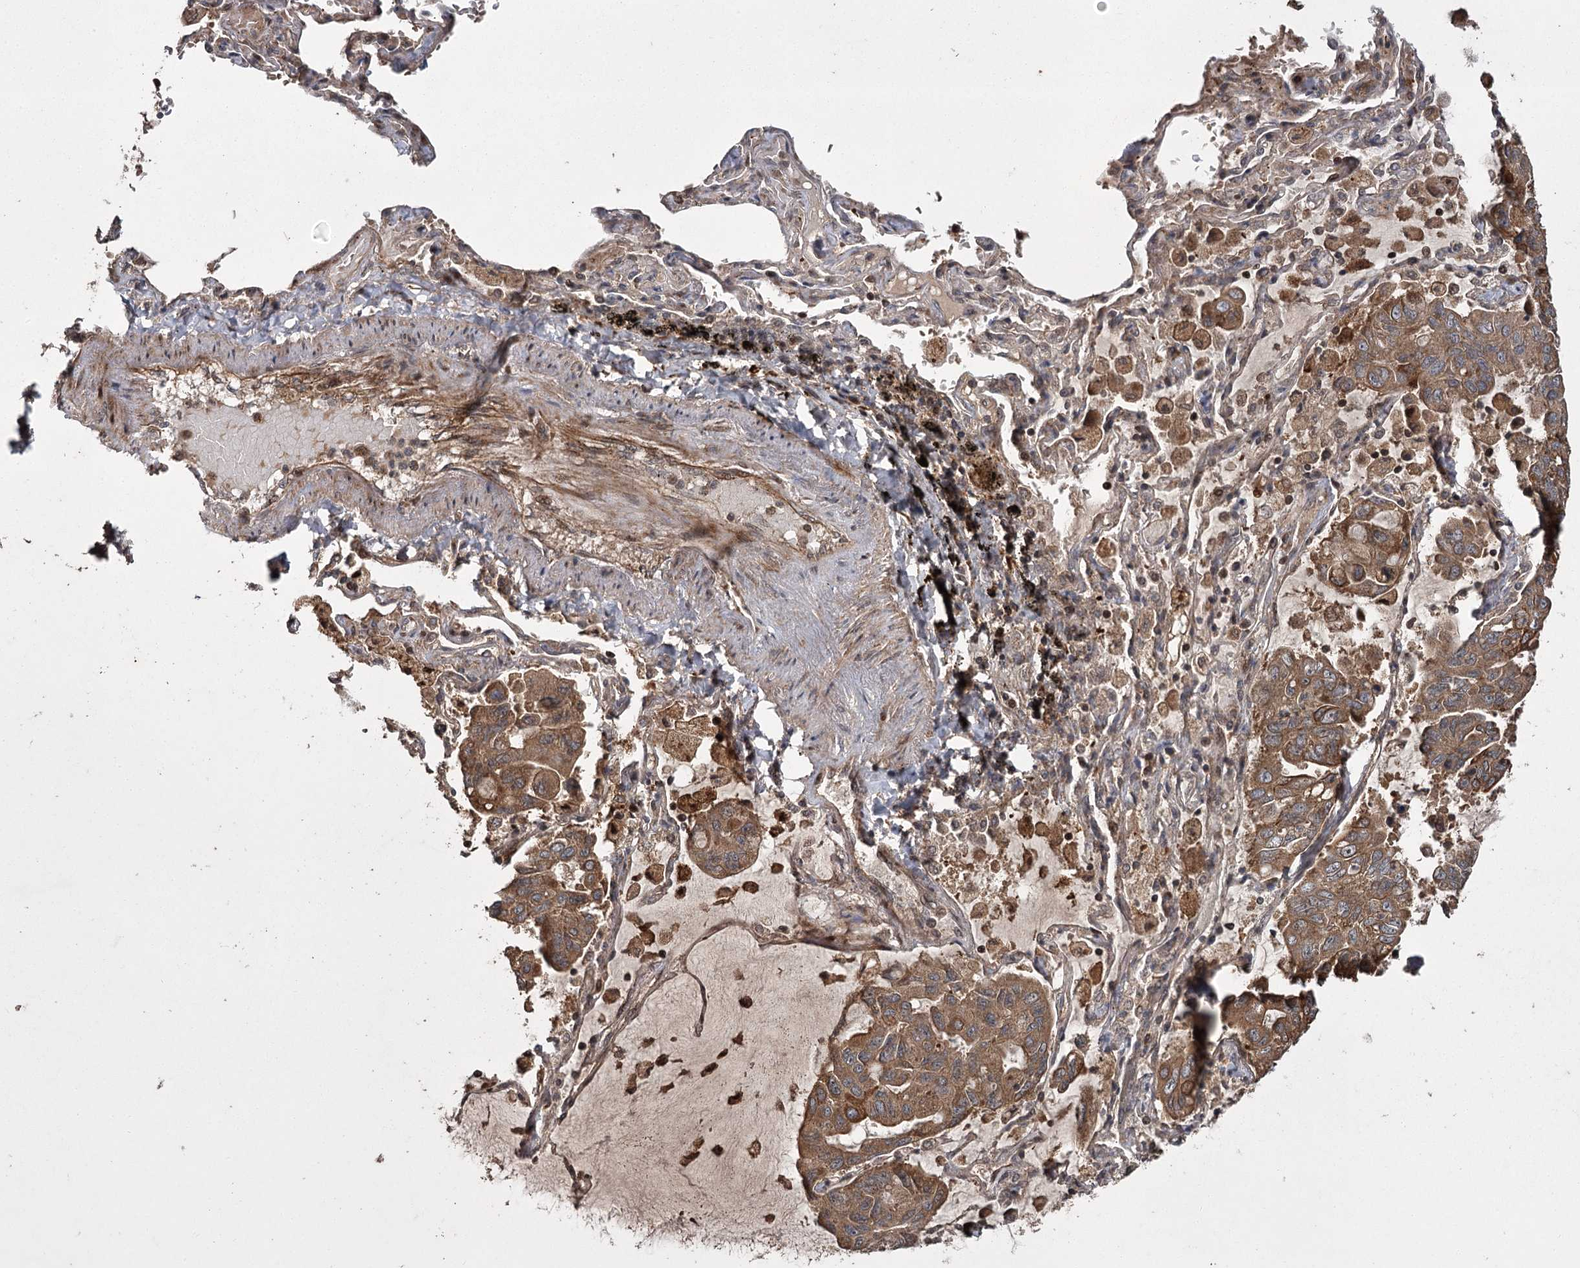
{"staining": {"intensity": "moderate", "quantity": ">75%", "location": "cytoplasmic/membranous"}, "tissue": "lung cancer", "cell_type": "Tumor cells", "image_type": "cancer", "snomed": [{"axis": "morphology", "description": "Adenocarcinoma, NOS"}, {"axis": "topography", "description": "Lung"}], "caption": "Lung cancer (adenocarcinoma) stained for a protein (brown) demonstrates moderate cytoplasmic/membranous positive expression in about >75% of tumor cells.", "gene": "RPAP3", "patient": {"sex": "male", "age": 64}}